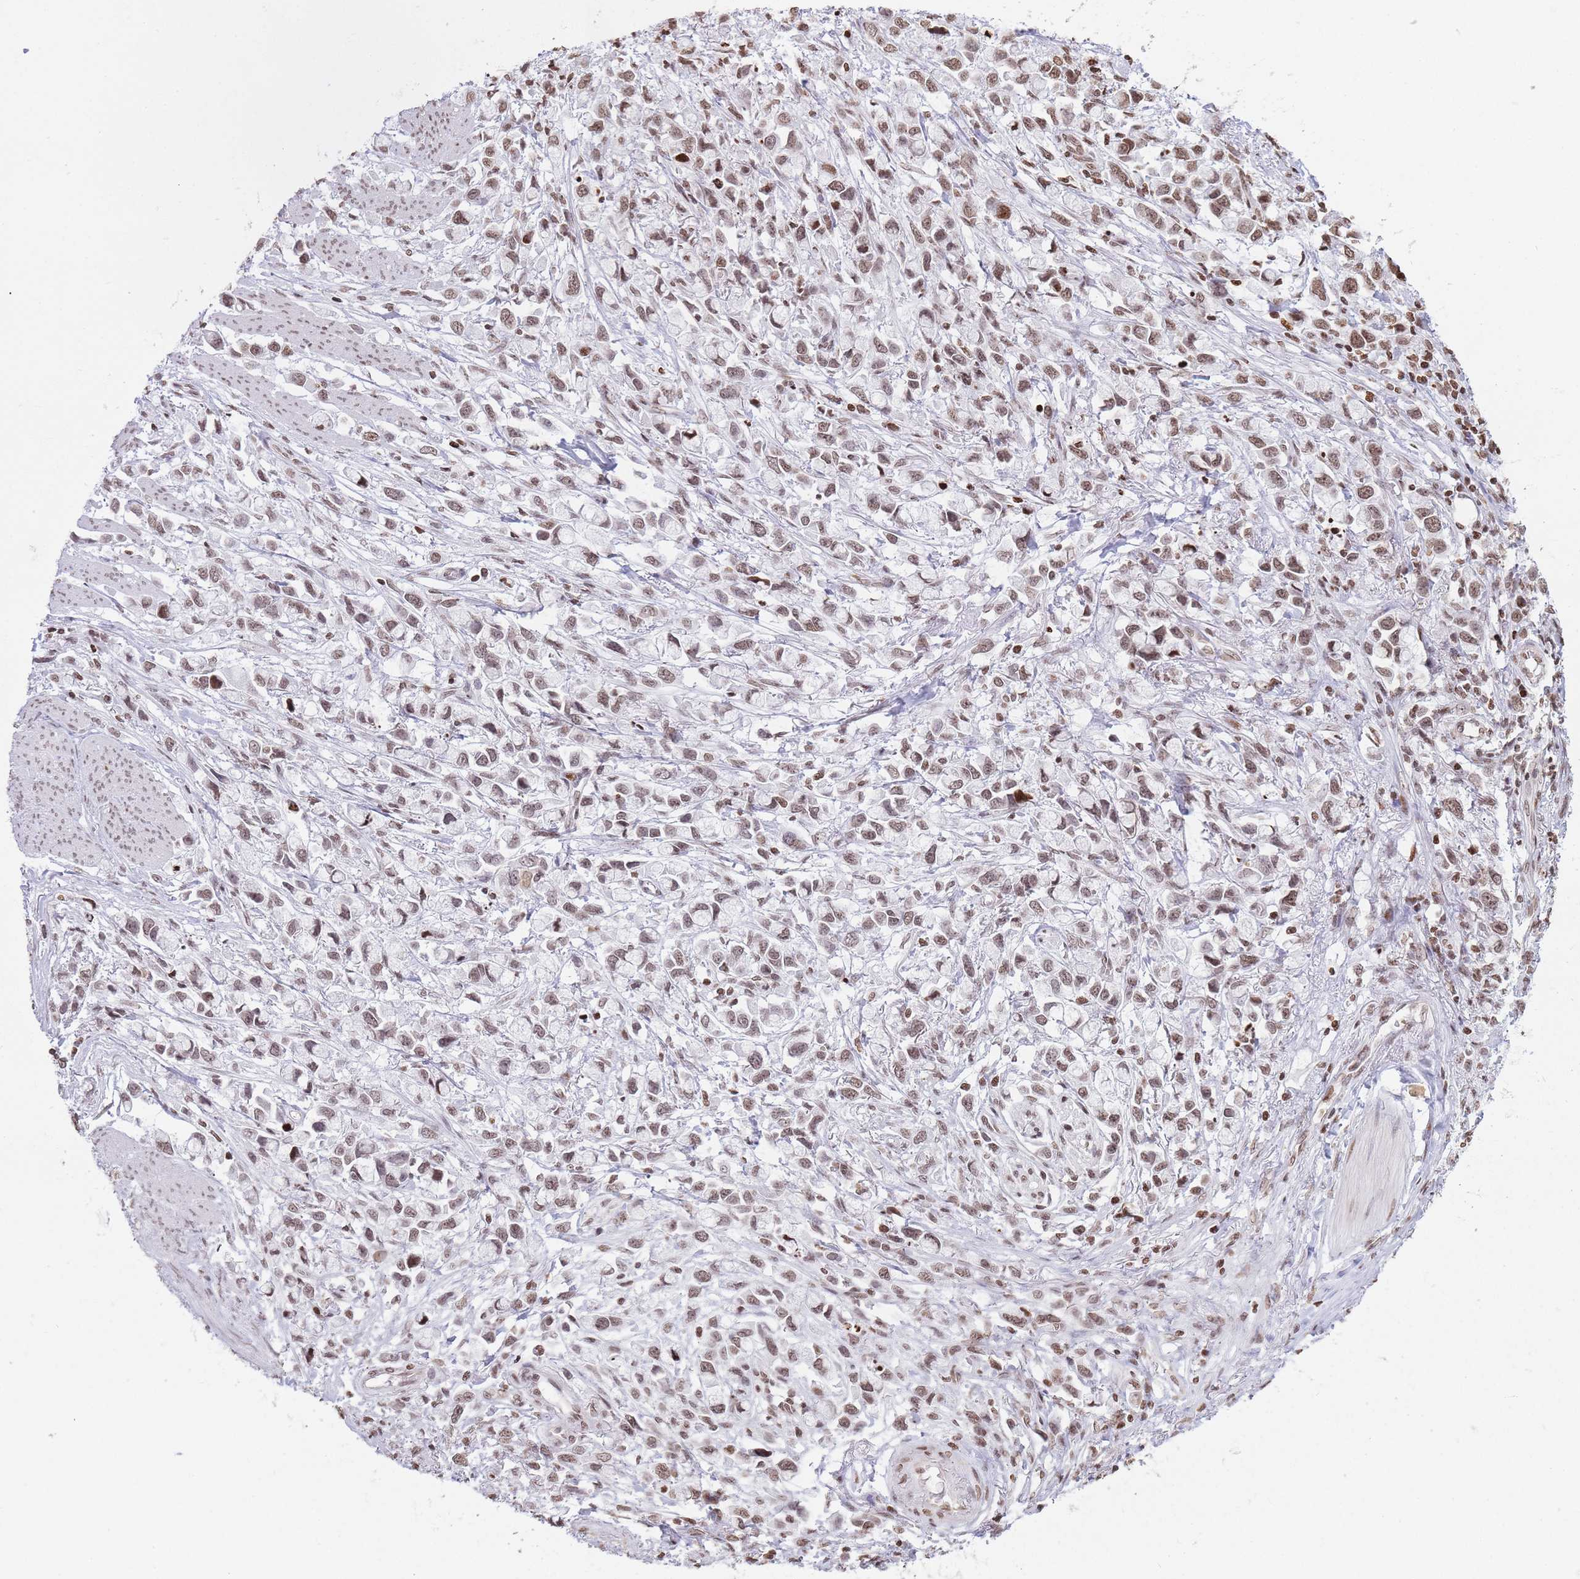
{"staining": {"intensity": "weak", "quantity": ">75%", "location": "nuclear"}, "tissue": "stomach cancer", "cell_type": "Tumor cells", "image_type": "cancer", "snomed": [{"axis": "morphology", "description": "Adenocarcinoma, NOS"}, {"axis": "topography", "description": "Stomach"}], "caption": "Protein analysis of adenocarcinoma (stomach) tissue reveals weak nuclear positivity in about >75% of tumor cells.", "gene": "SHISAL1", "patient": {"sex": "female", "age": 81}}